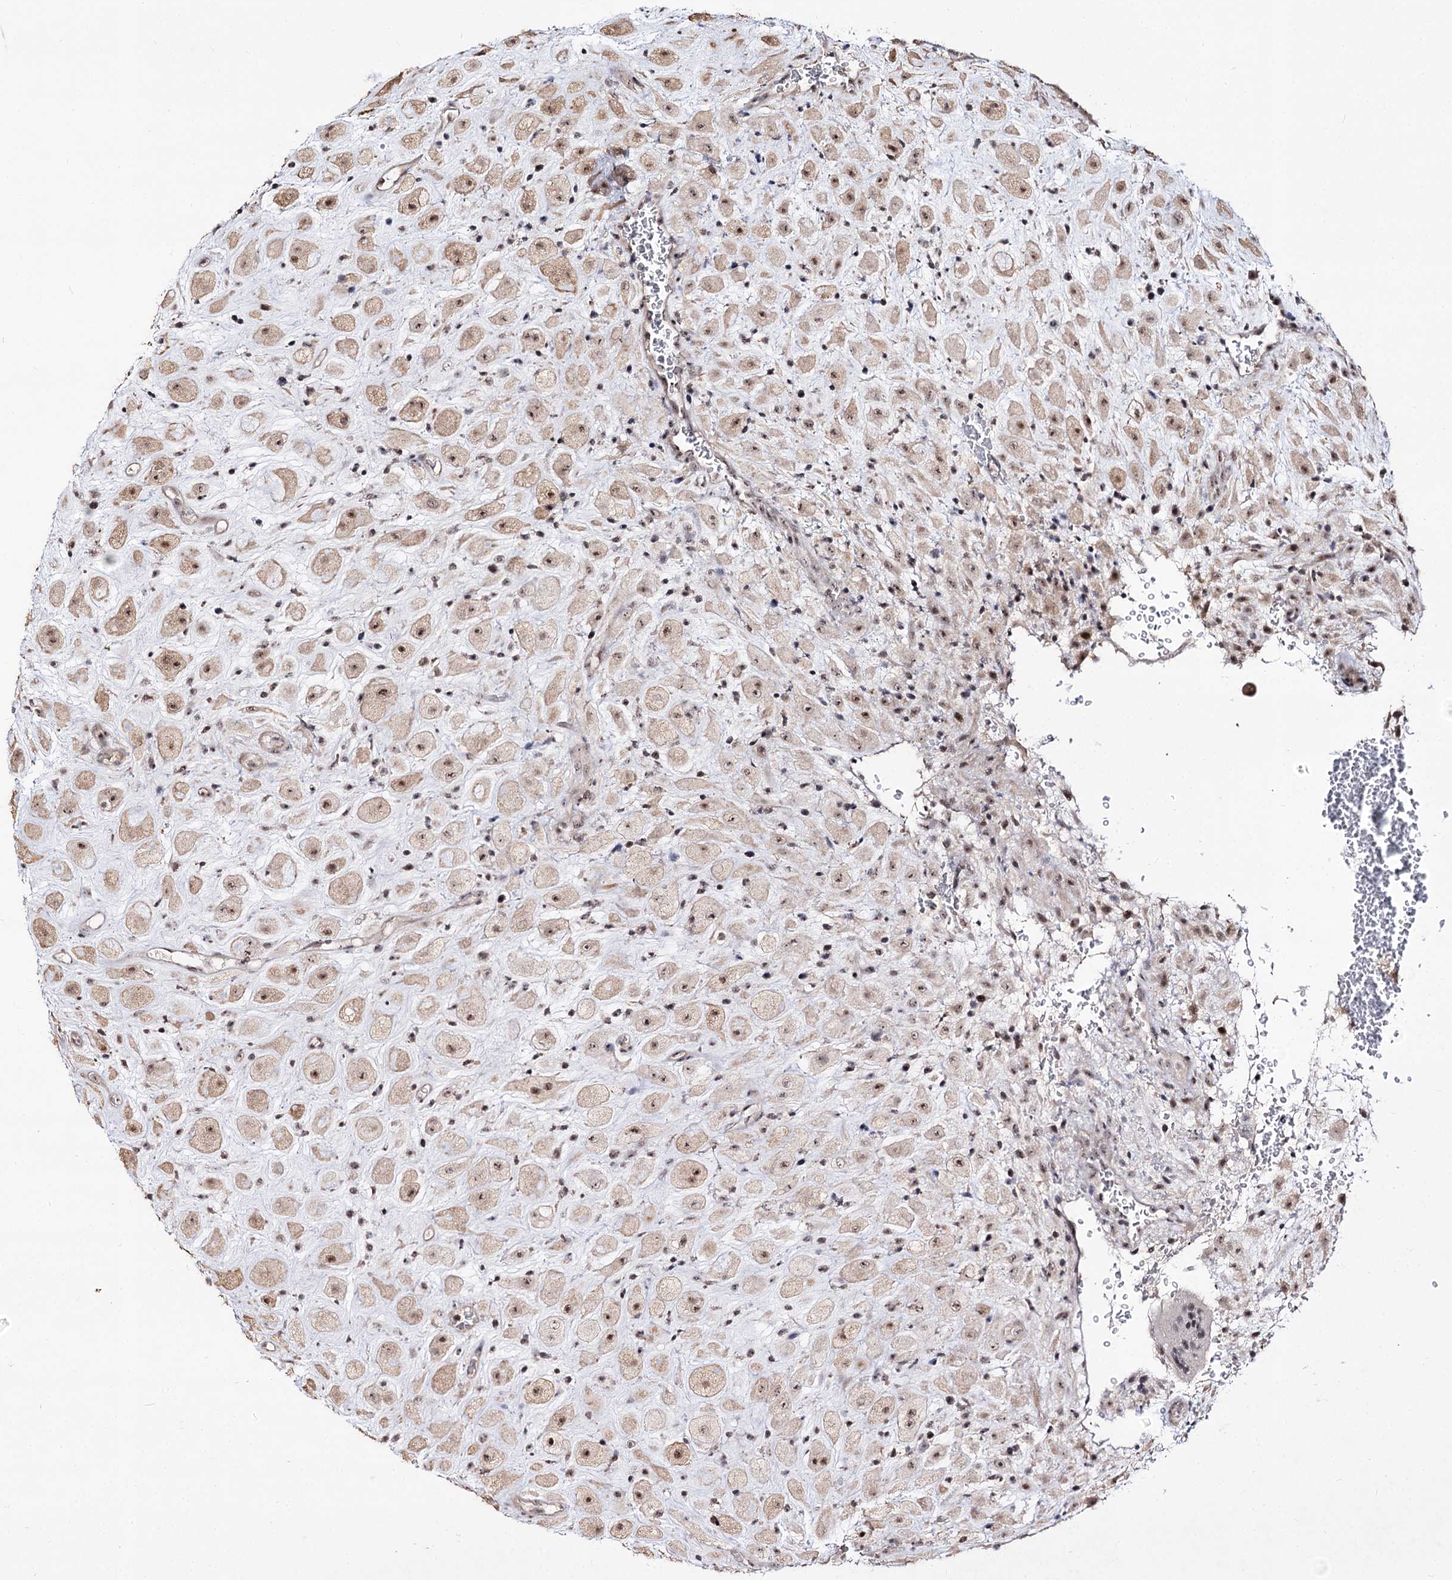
{"staining": {"intensity": "moderate", "quantity": ">75%", "location": "nuclear"}, "tissue": "placenta", "cell_type": "Decidual cells", "image_type": "normal", "snomed": [{"axis": "morphology", "description": "Normal tissue, NOS"}, {"axis": "topography", "description": "Placenta"}], "caption": "Decidual cells reveal medium levels of moderate nuclear staining in approximately >75% of cells in benign human placenta. (brown staining indicates protein expression, while blue staining denotes nuclei).", "gene": "RRP9", "patient": {"sex": "female", "age": 35}}